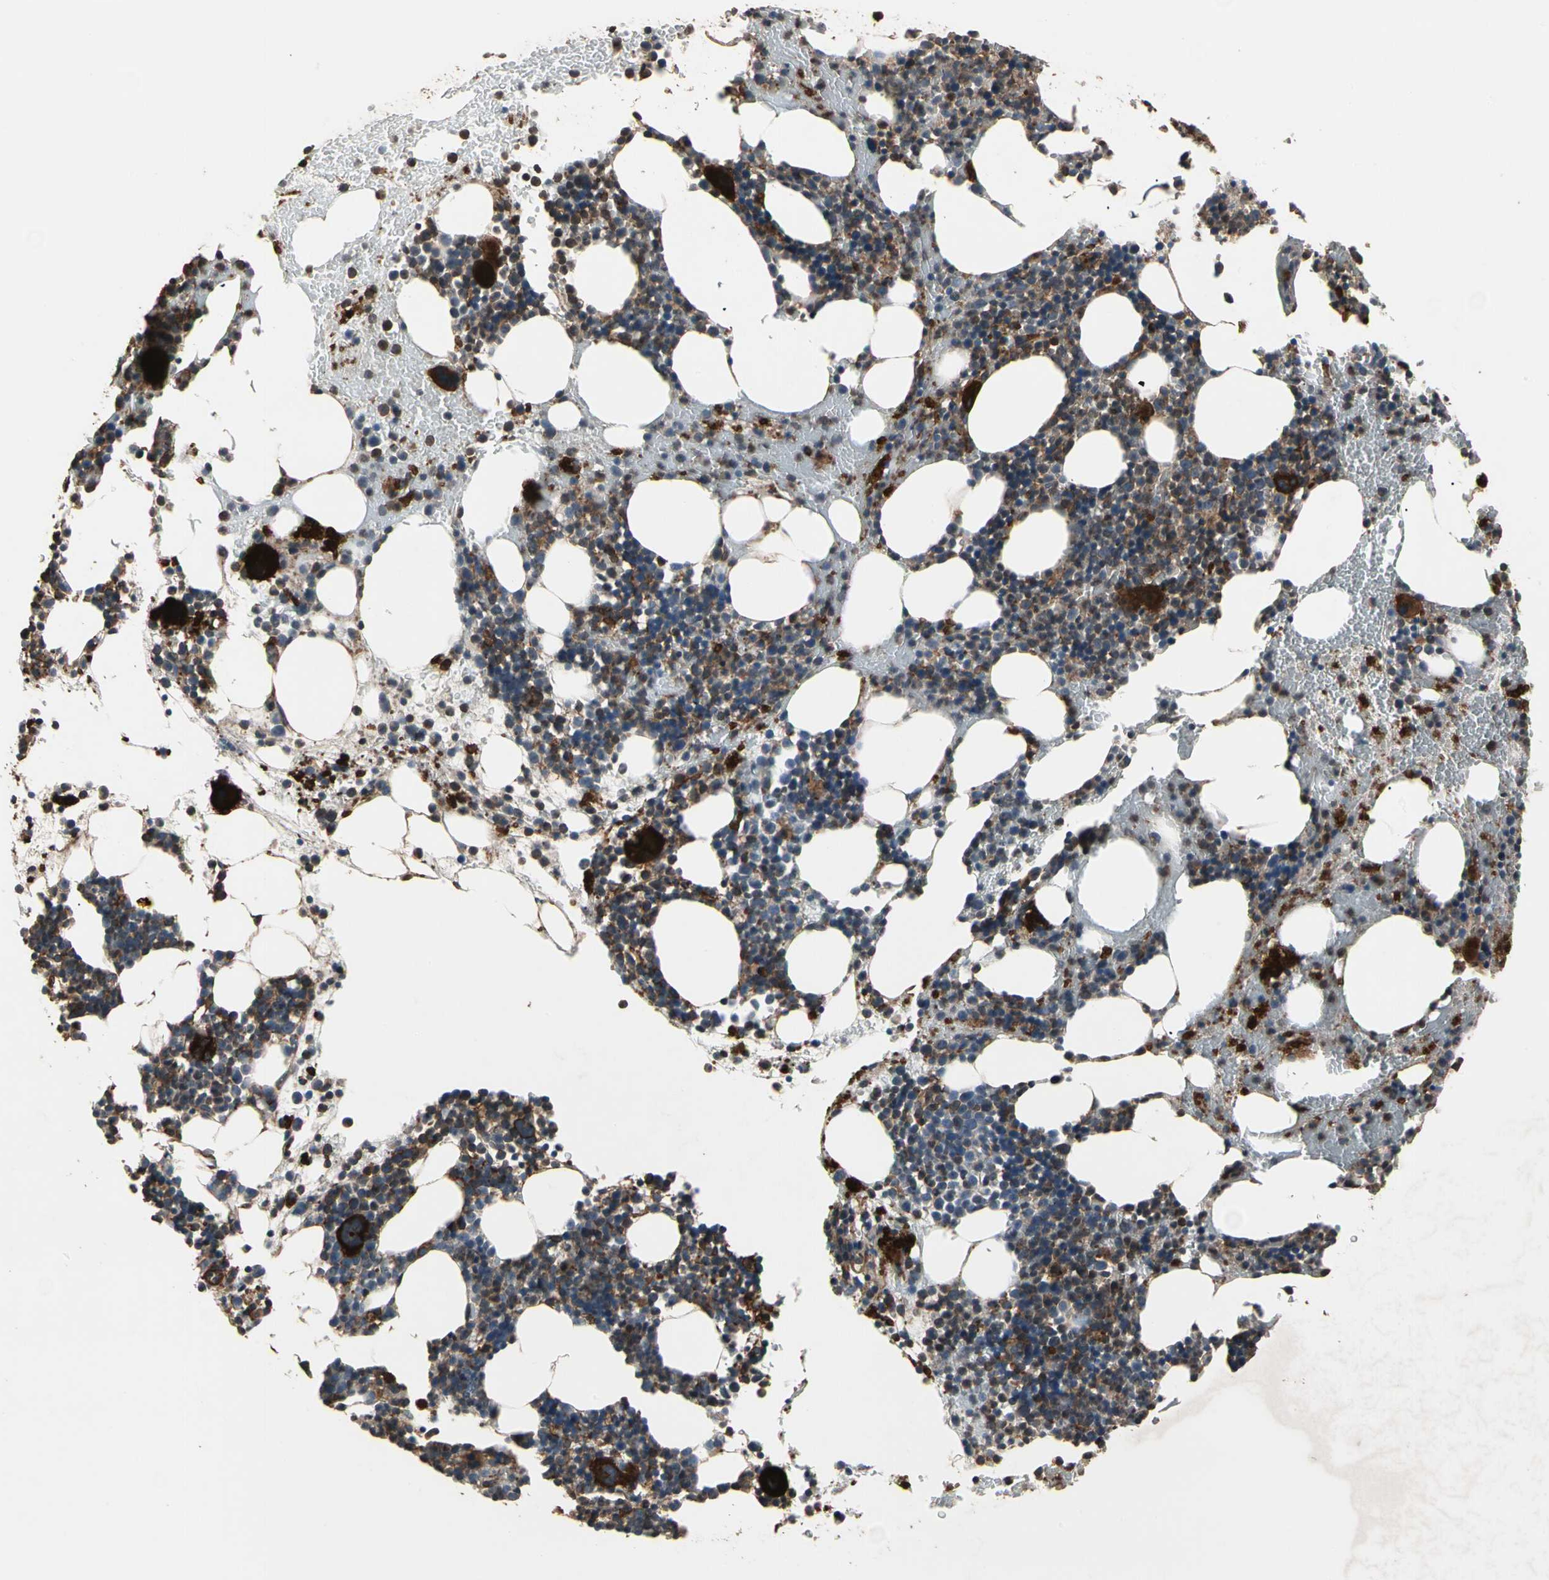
{"staining": {"intensity": "strong", "quantity": ">75%", "location": "nuclear"}, "tissue": "bone marrow", "cell_type": "Hematopoietic cells", "image_type": "normal", "snomed": [{"axis": "morphology", "description": "Normal tissue, NOS"}, {"axis": "topography", "description": "Bone marrow"}], "caption": "Bone marrow stained with a brown dye exhibits strong nuclear positive expression in about >75% of hematopoietic cells.", "gene": "AGBL2", "patient": {"sex": "male", "age": 82}}